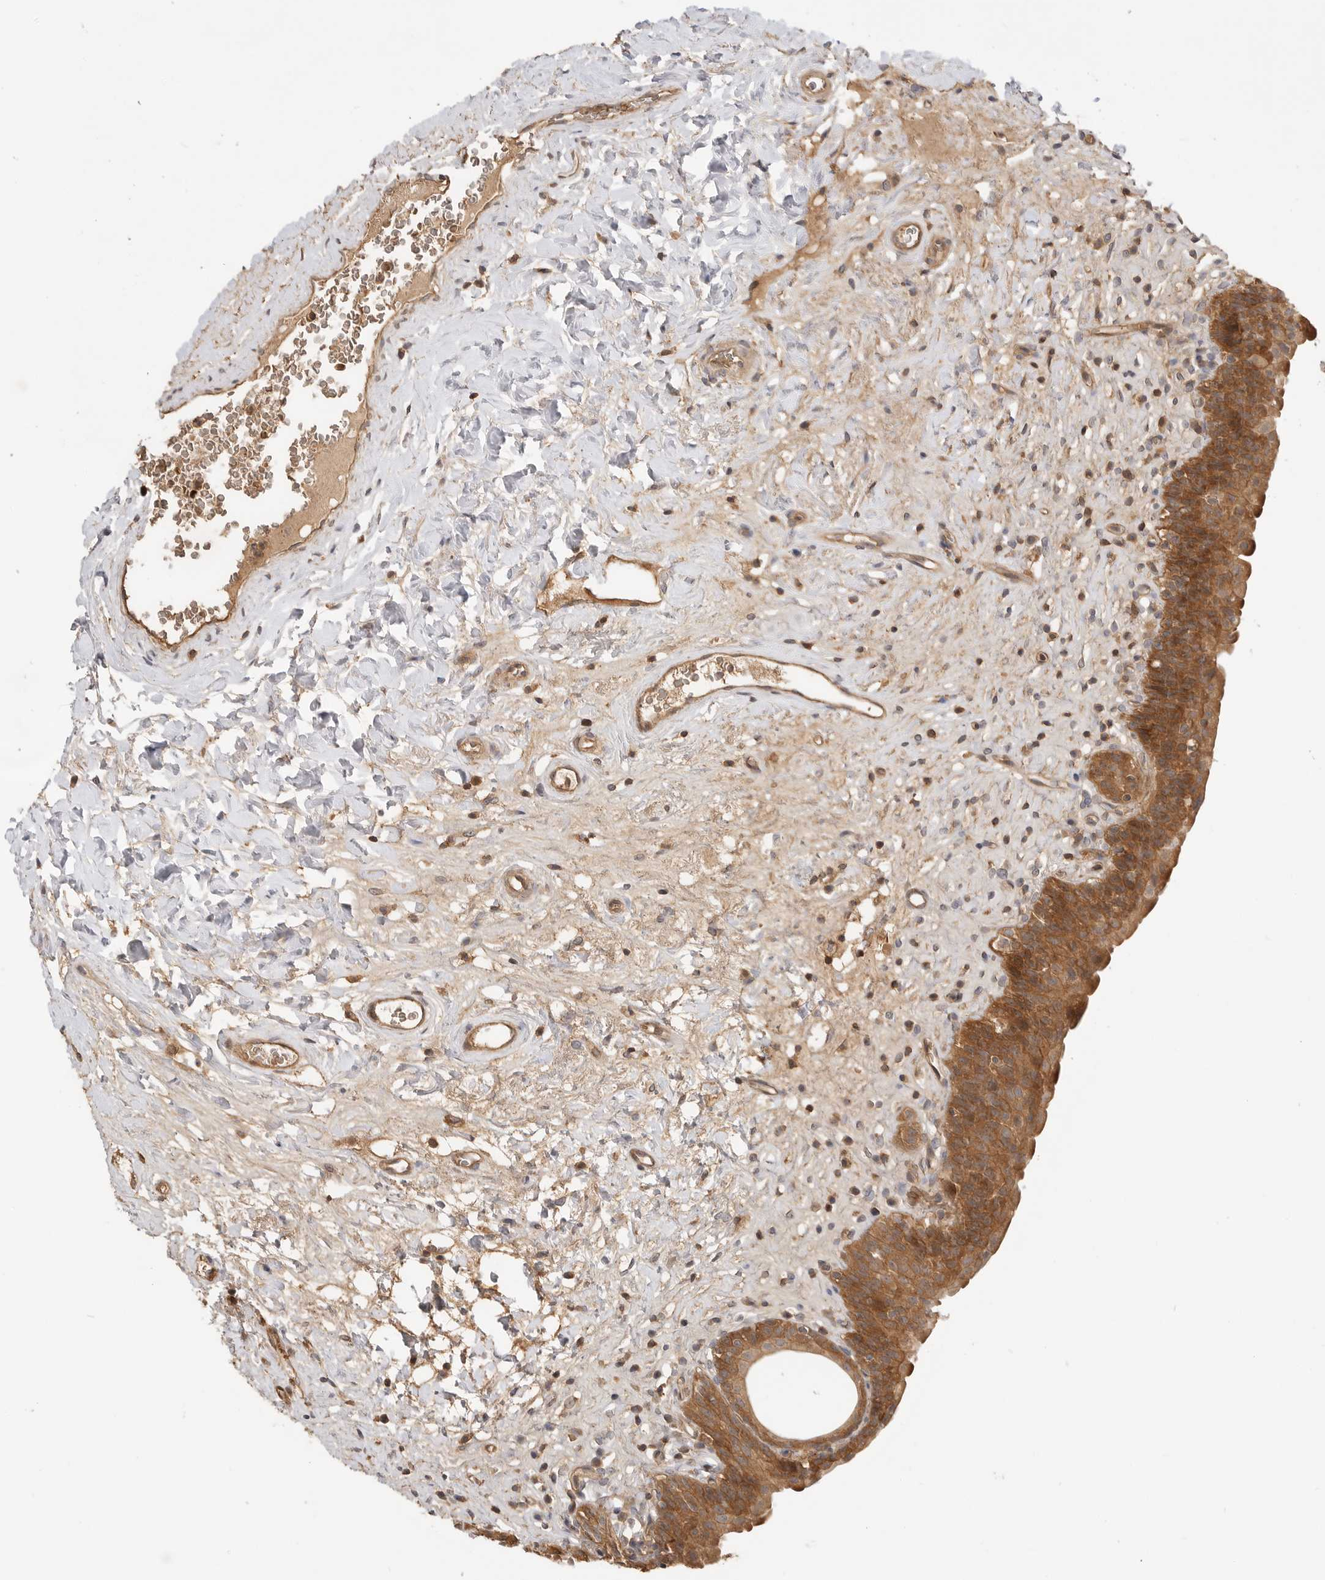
{"staining": {"intensity": "strong", "quantity": ">75%", "location": "cytoplasmic/membranous"}, "tissue": "urinary bladder", "cell_type": "Urothelial cells", "image_type": "normal", "snomed": [{"axis": "morphology", "description": "Normal tissue, NOS"}, {"axis": "topography", "description": "Urinary bladder"}], "caption": "Protein expression analysis of normal urinary bladder exhibits strong cytoplasmic/membranous positivity in about >75% of urothelial cells. (DAB IHC, brown staining for protein, blue staining for nuclei).", "gene": "CLDN12", "patient": {"sex": "male", "age": 83}}